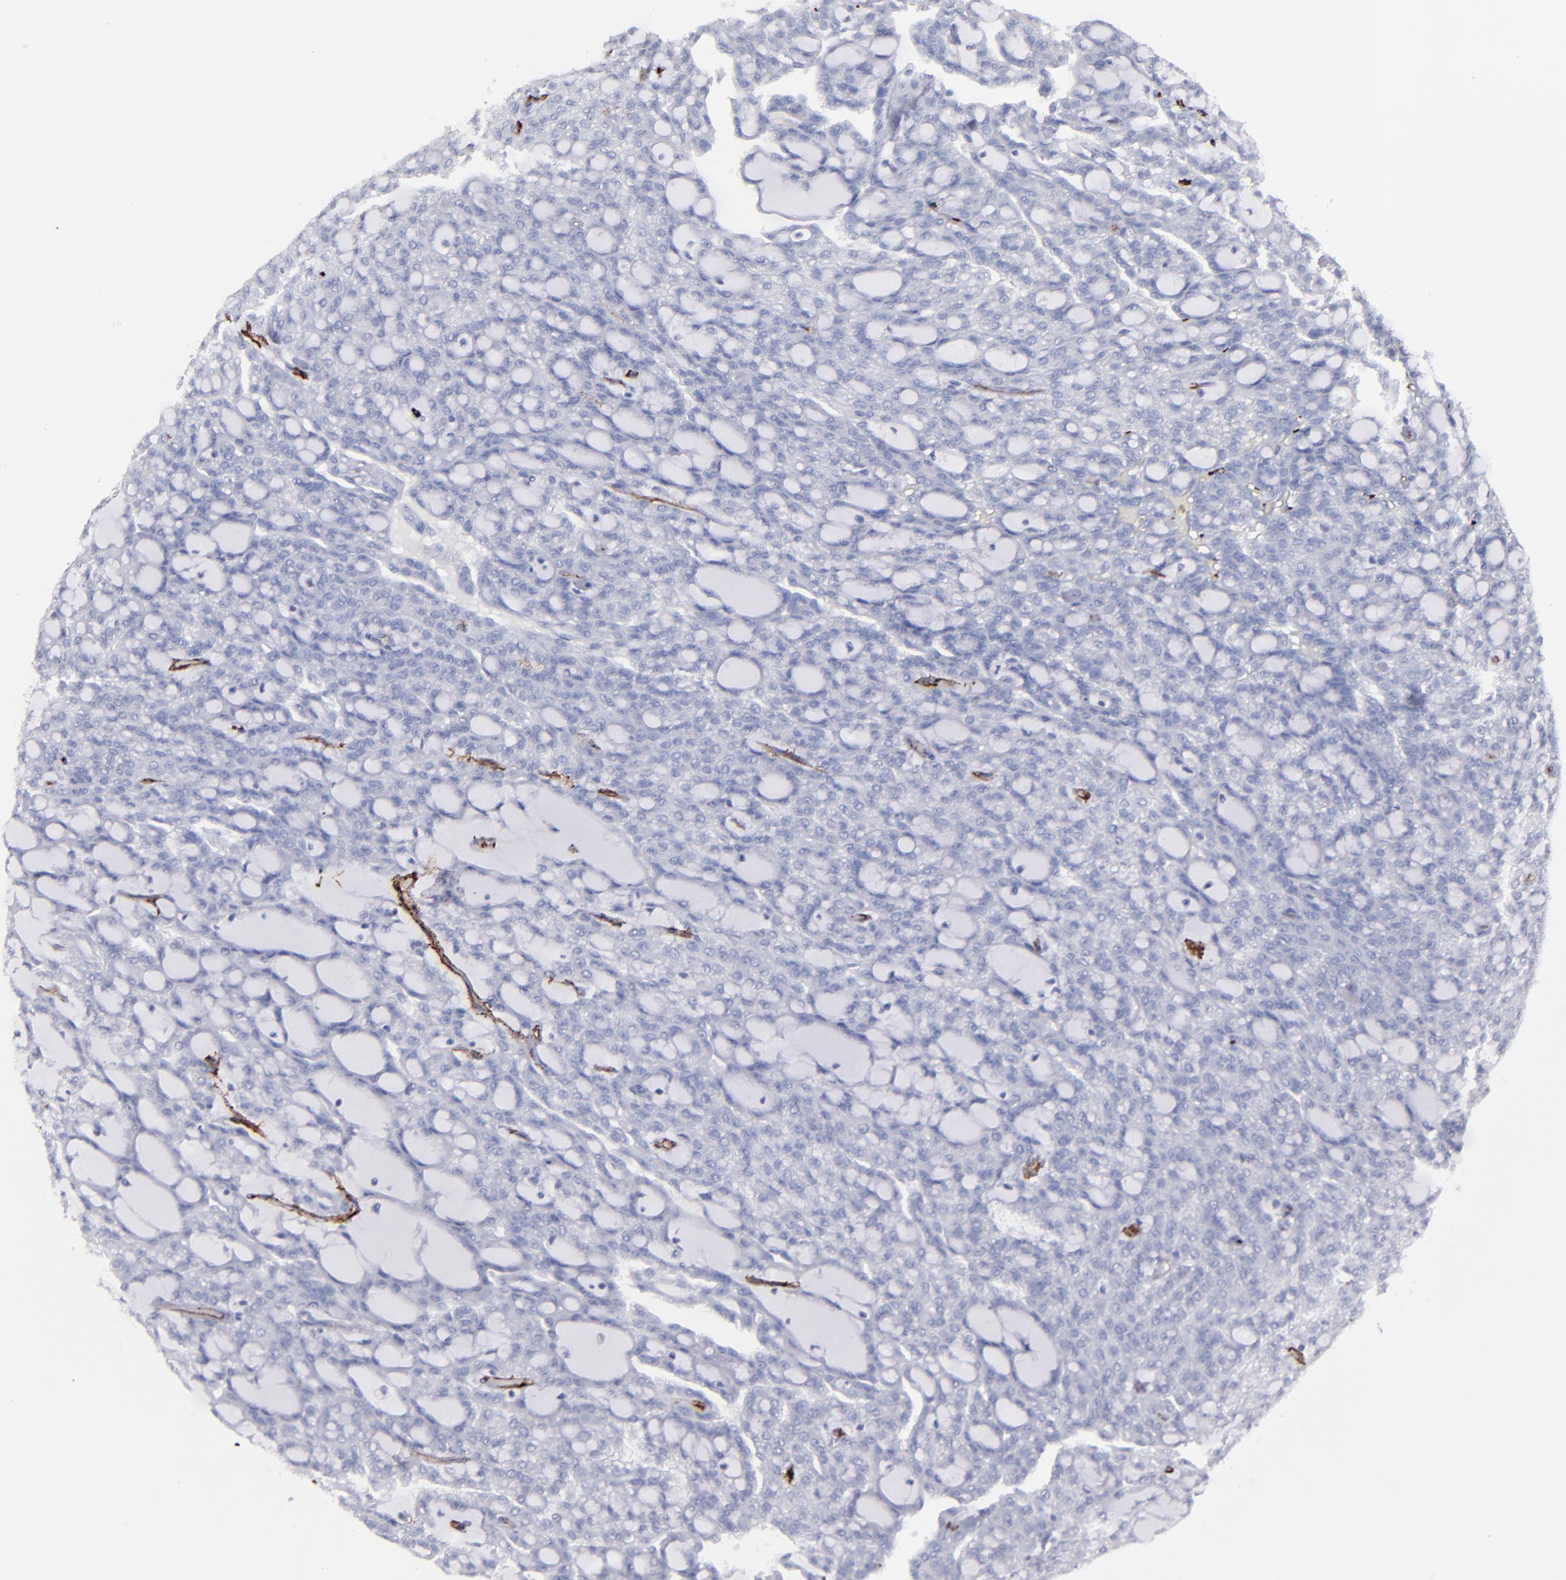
{"staining": {"intensity": "negative", "quantity": "none", "location": "none"}, "tissue": "renal cancer", "cell_type": "Tumor cells", "image_type": "cancer", "snomed": [{"axis": "morphology", "description": "Adenocarcinoma, NOS"}, {"axis": "topography", "description": "Kidney"}], "caption": "Protein analysis of renal cancer displays no significant staining in tumor cells.", "gene": "CD36", "patient": {"sex": "male", "age": 63}}